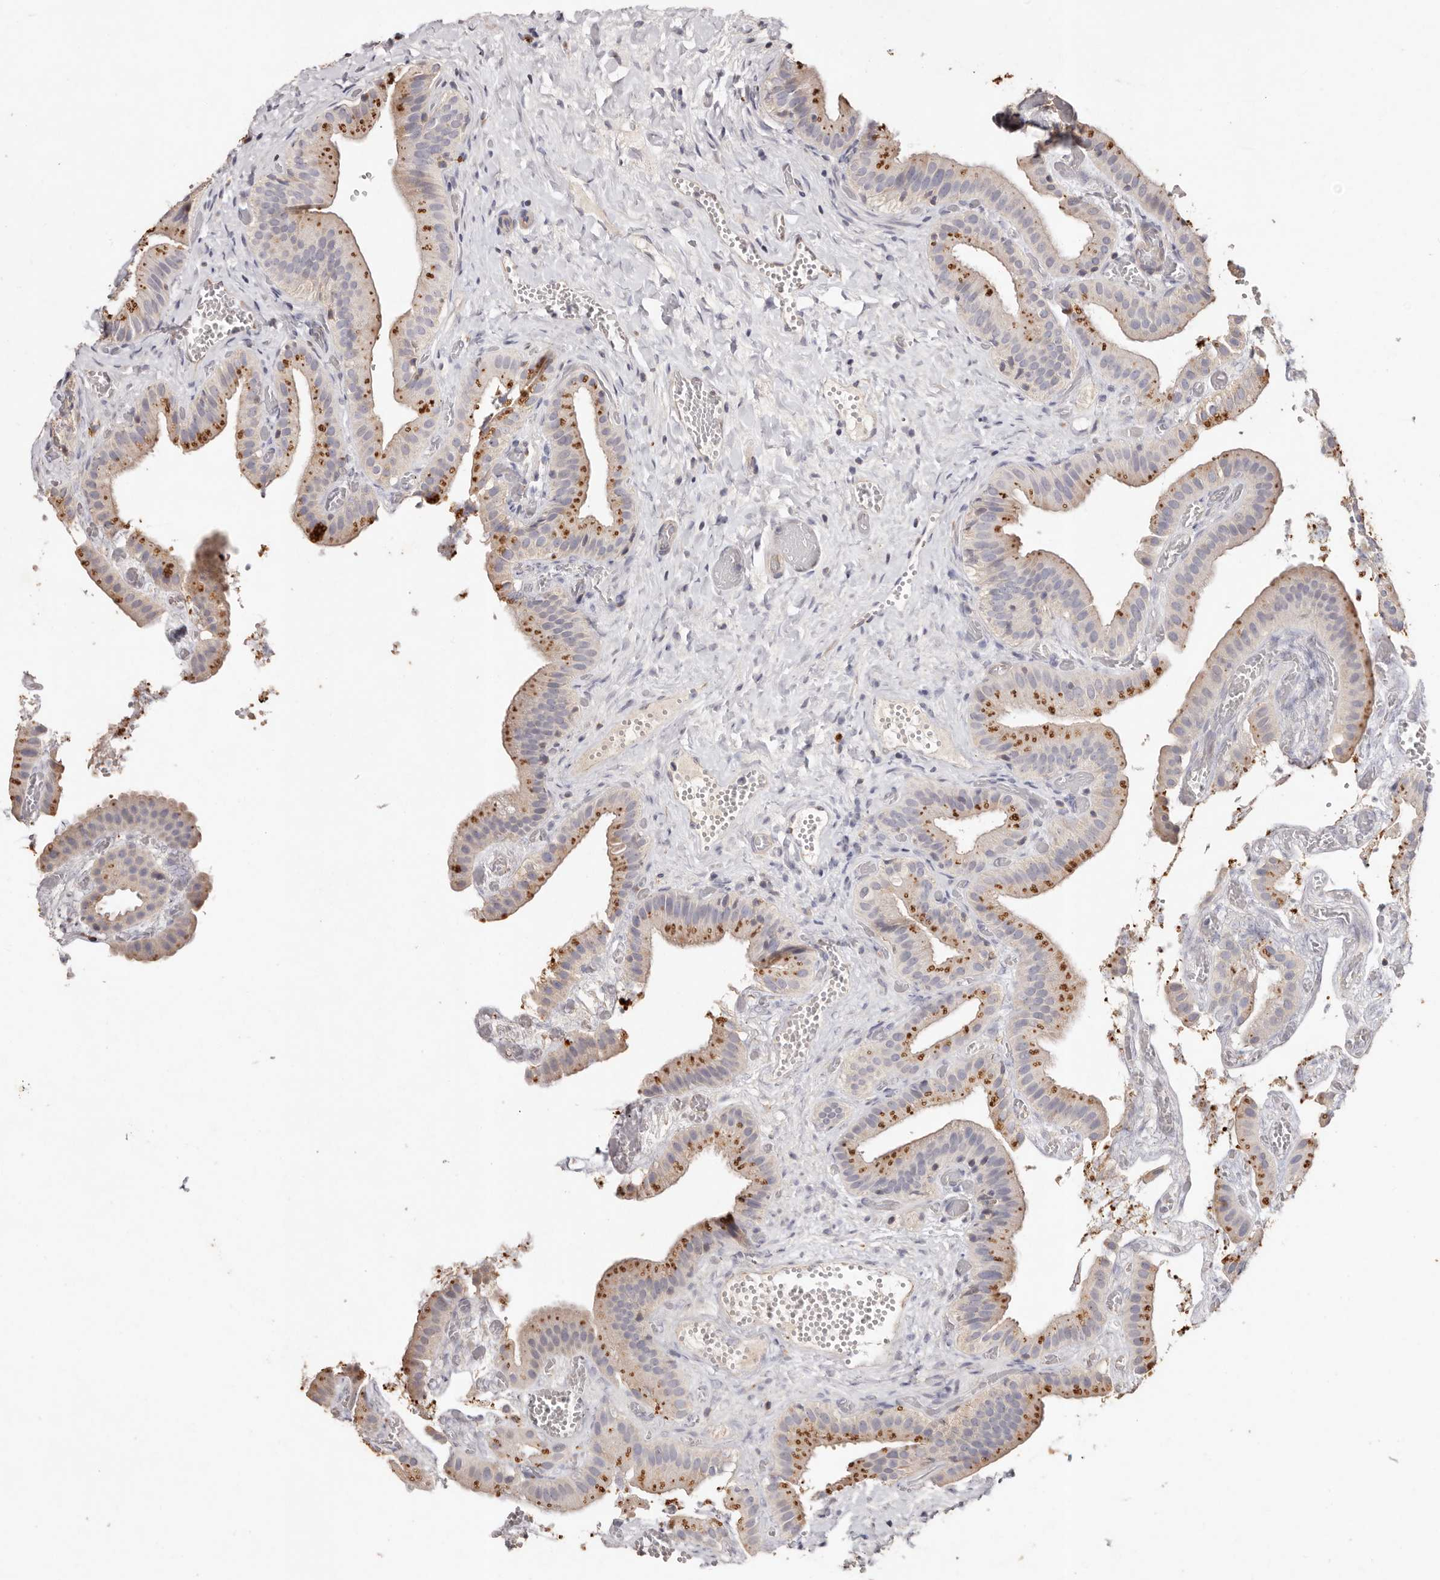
{"staining": {"intensity": "moderate", "quantity": ">75%", "location": "cytoplasmic/membranous"}, "tissue": "gallbladder", "cell_type": "Glandular cells", "image_type": "normal", "snomed": [{"axis": "morphology", "description": "Normal tissue, NOS"}, {"axis": "topography", "description": "Gallbladder"}], "caption": "Unremarkable gallbladder was stained to show a protein in brown. There is medium levels of moderate cytoplasmic/membranous staining in about >75% of glandular cells.", "gene": "THBS3", "patient": {"sex": "female", "age": 64}}